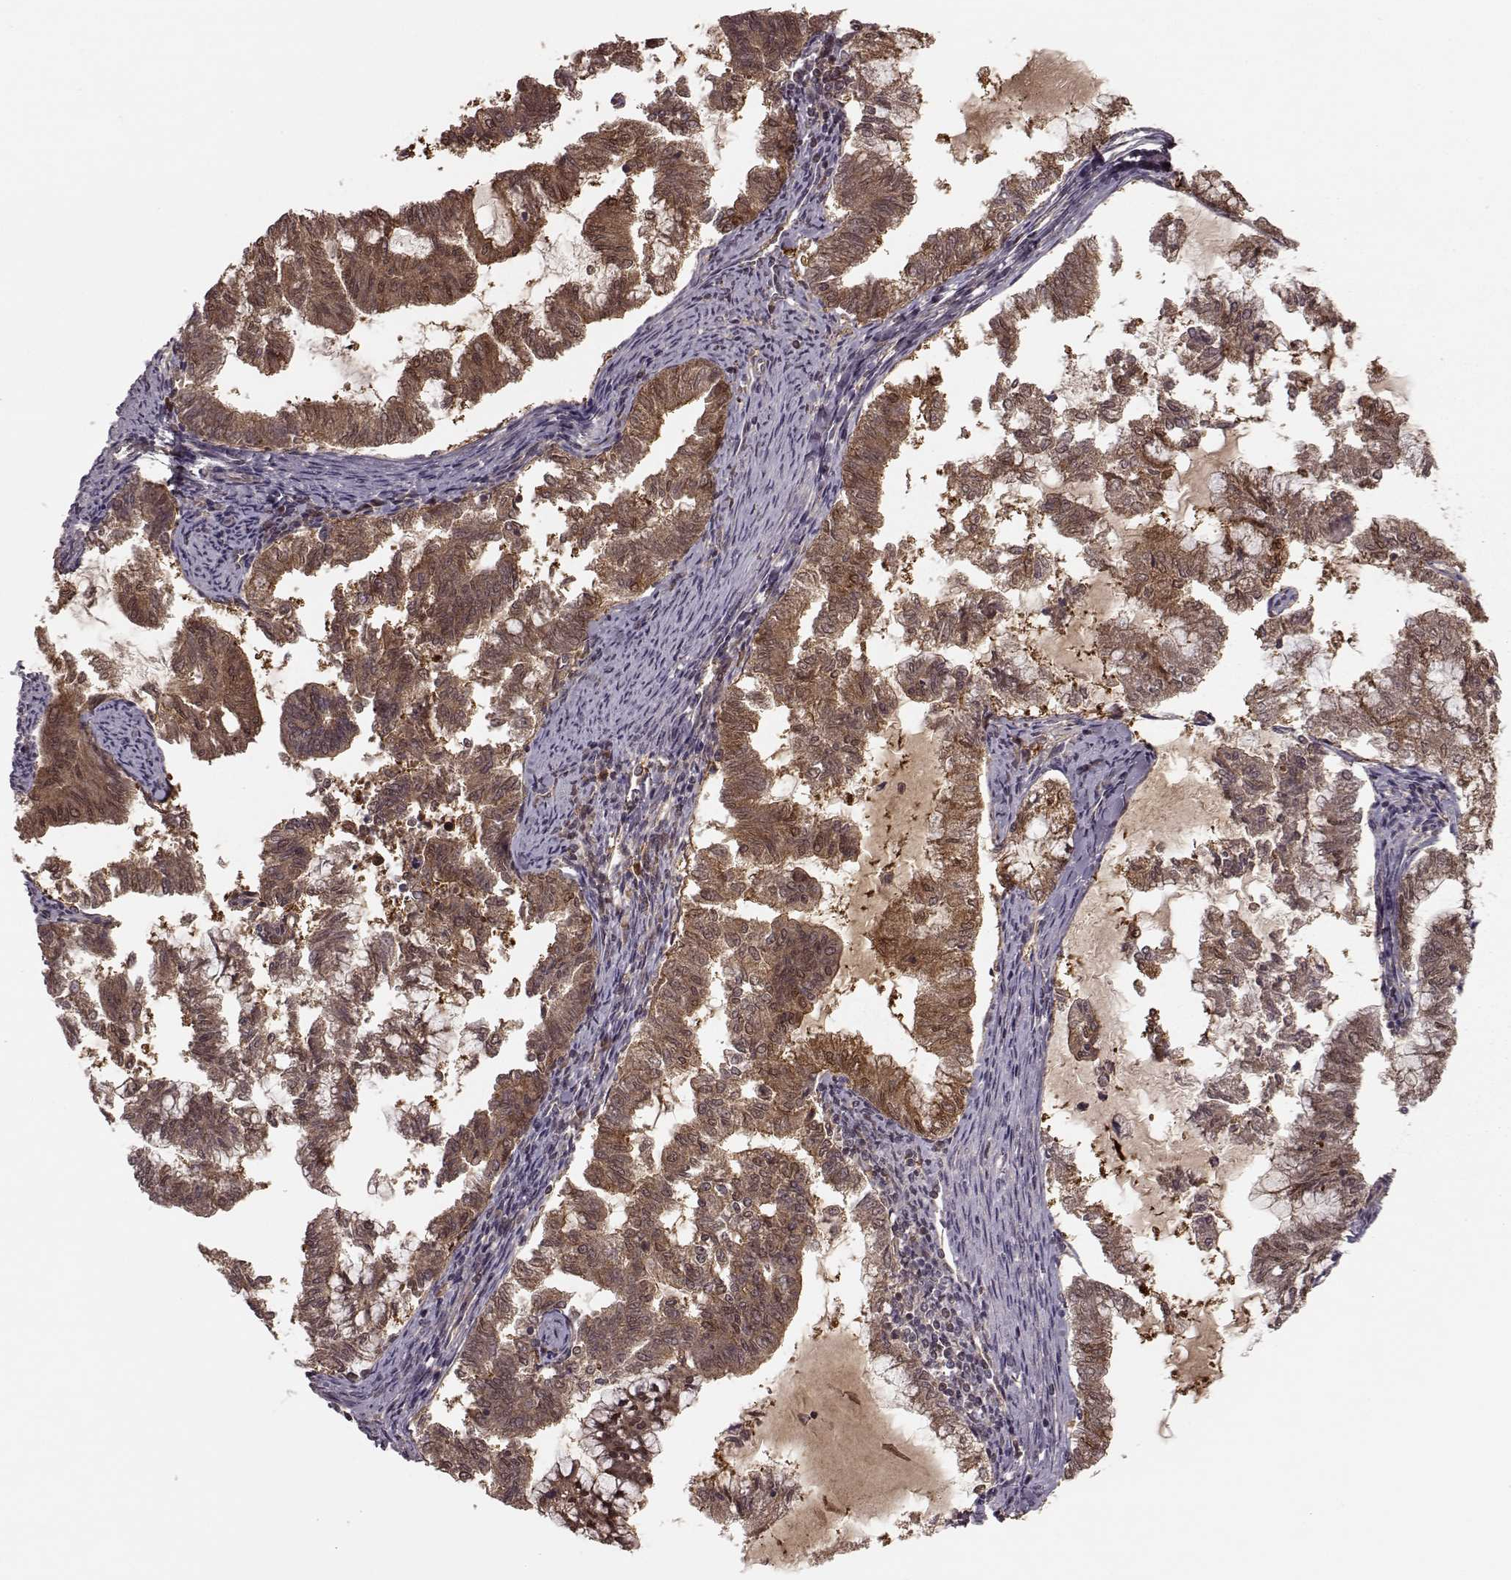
{"staining": {"intensity": "moderate", "quantity": "25%-75%", "location": "cytoplasmic/membranous"}, "tissue": "endometrial cancer", "cell_type": "Tumor cells", "image_type": "cancer", "snomed": [{"axis": "morphology", "description": "Adenocarcinoma, NOS"}, {"axis": "topography", "description": "Endometrium"}], "caption": "IHC (DAB (3,3'-diaminobenzidine)) staining of human endometrial cancer demonstrates moderate cytoplasmic/membranous protein expression in approximately 25%-75% of tumor cells.", "gene": "GSS", "patient": {"sex": "female", "age": 79}}